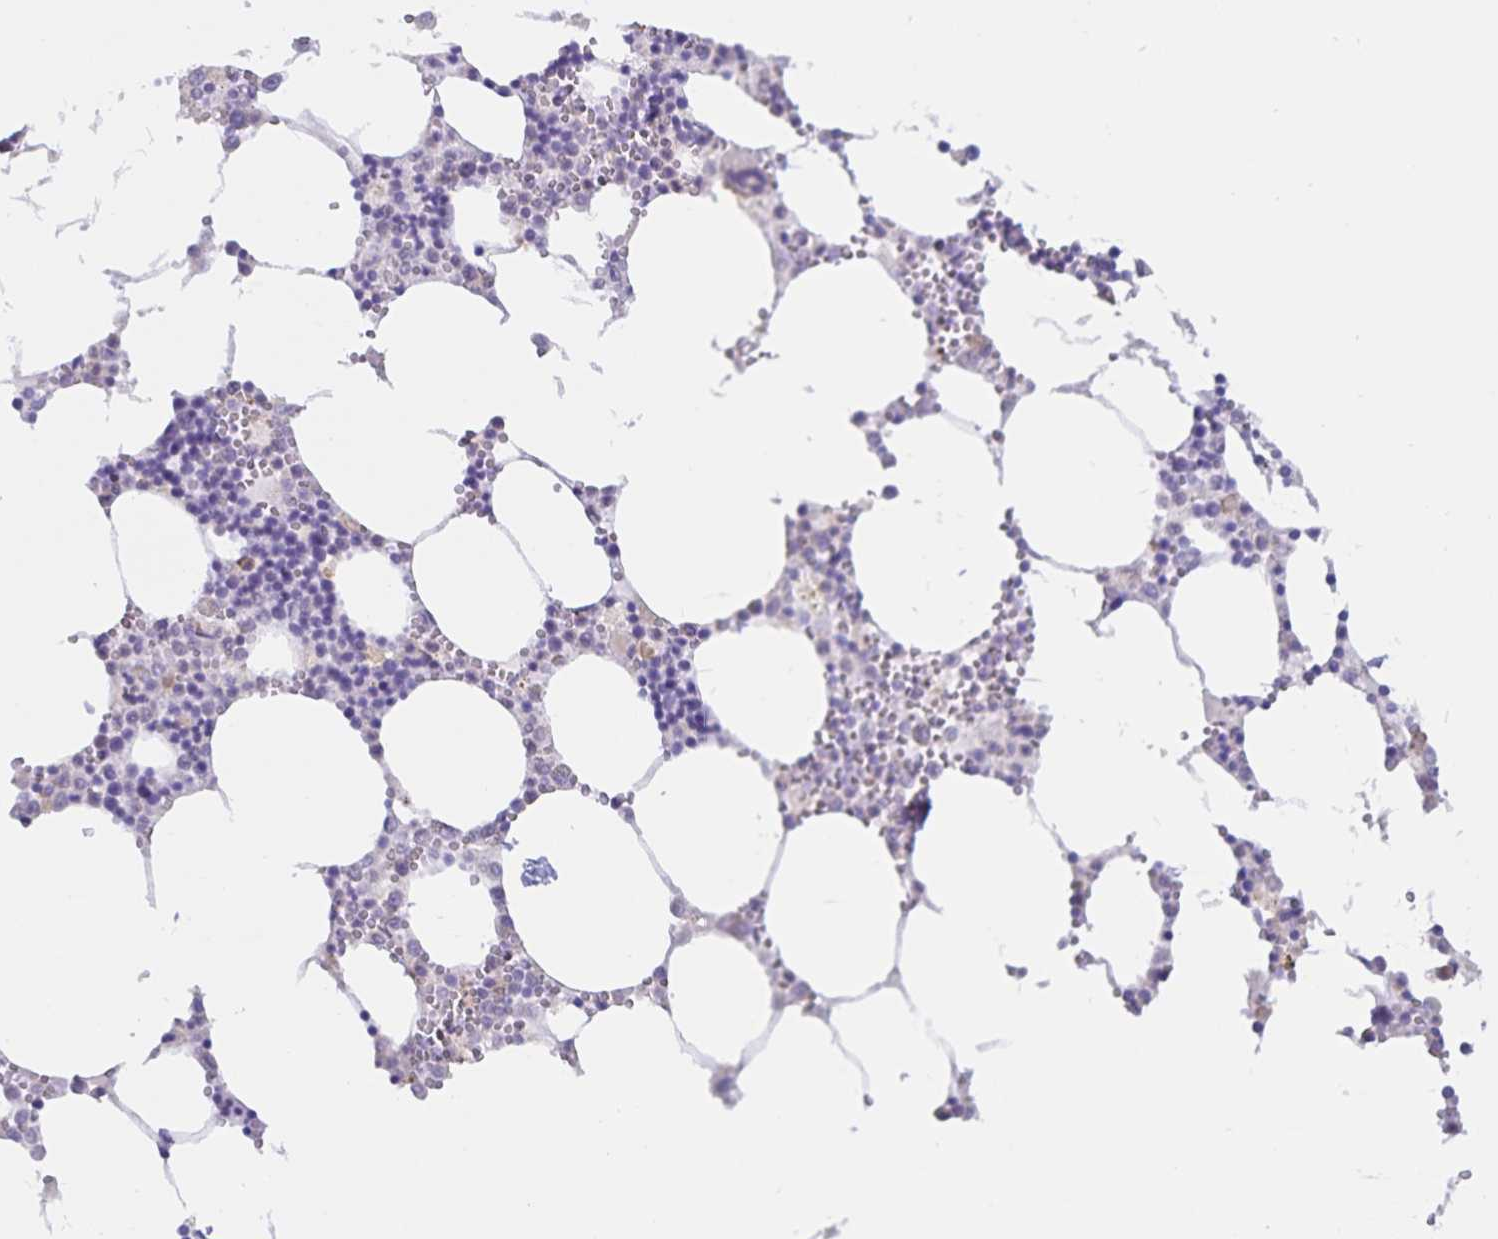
{"staining": {"intensity": "negative", "quantity": "none", "location": "none"}, "tissue": "bone marrow", "cell_type": "Hematopoietic cells", "image_type": "normal", "snomed": [{"axis": "morphology", "description": "Normal tissue, NOS"}, {"axis": "topography", "description": "Bone marrow"}], "caption": "This is a histopathology image of immunohistochemistry (IHC) staining of unremarkable bone marrow, which shows no expression in hematopoietic cells.", "gene": "ATP2A2", "patient": {"sex": "male", "age": 54}}